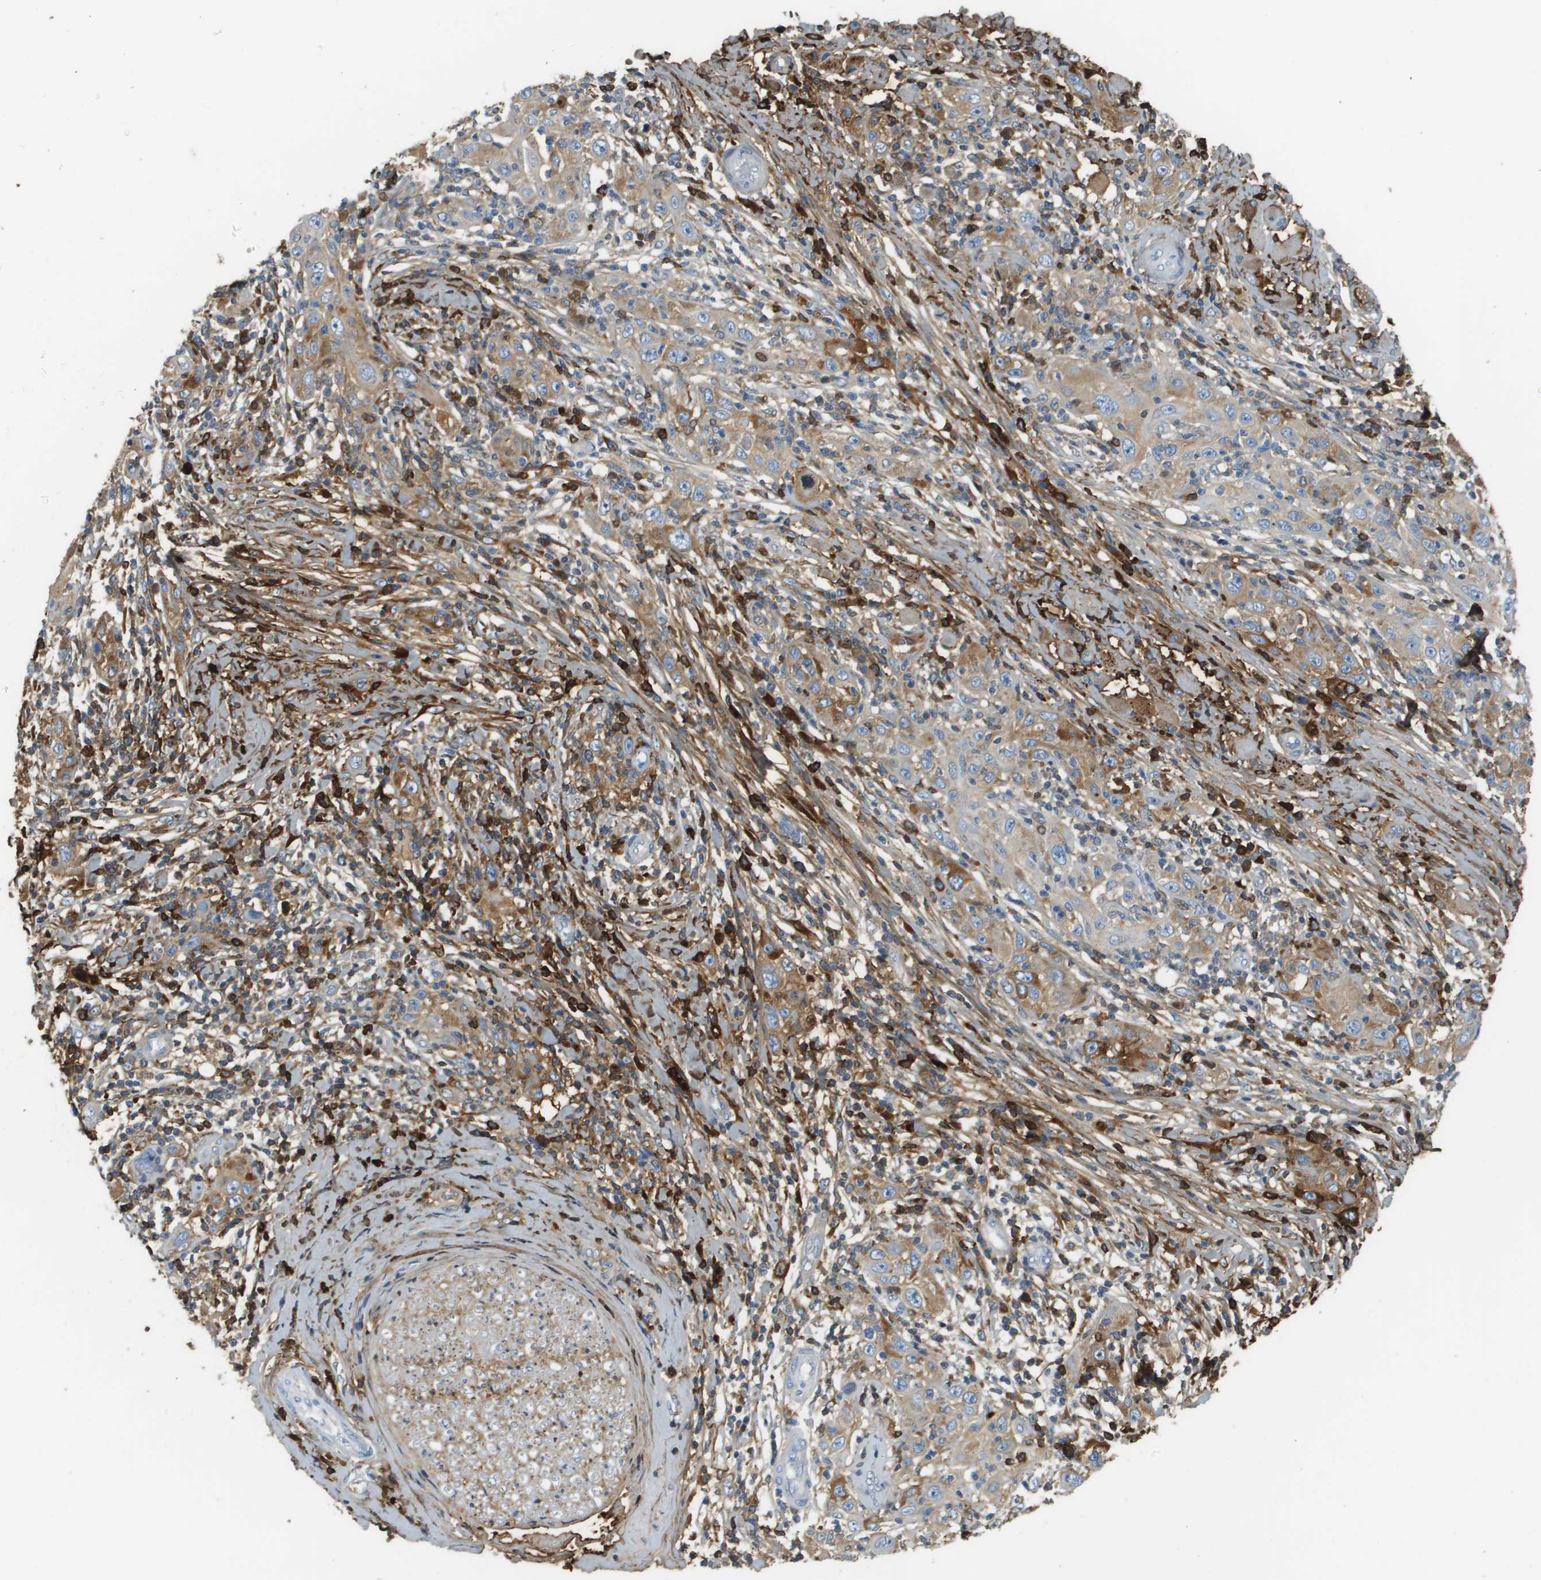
{"staining": {"intensity": "weak", "quantity": "<25%", "location": "cytoplasmic/membranous"}, "tissue": "skin cancer", "cell_type": "Tumor cells", "image_type": "cancer", "snomed": [{"axis": "morphology", "description": "Squamous cell carcinoma, NOS"}, {"axis": "topography", "description": "Skin"}], "caption": "DAB (3,3'-diaminobenzidine) immunohistochemical staining of skin cancer displays no significant expression in tumor cells.", "gene": "DCN", "patient": {"sex": "female", "age": 88}}